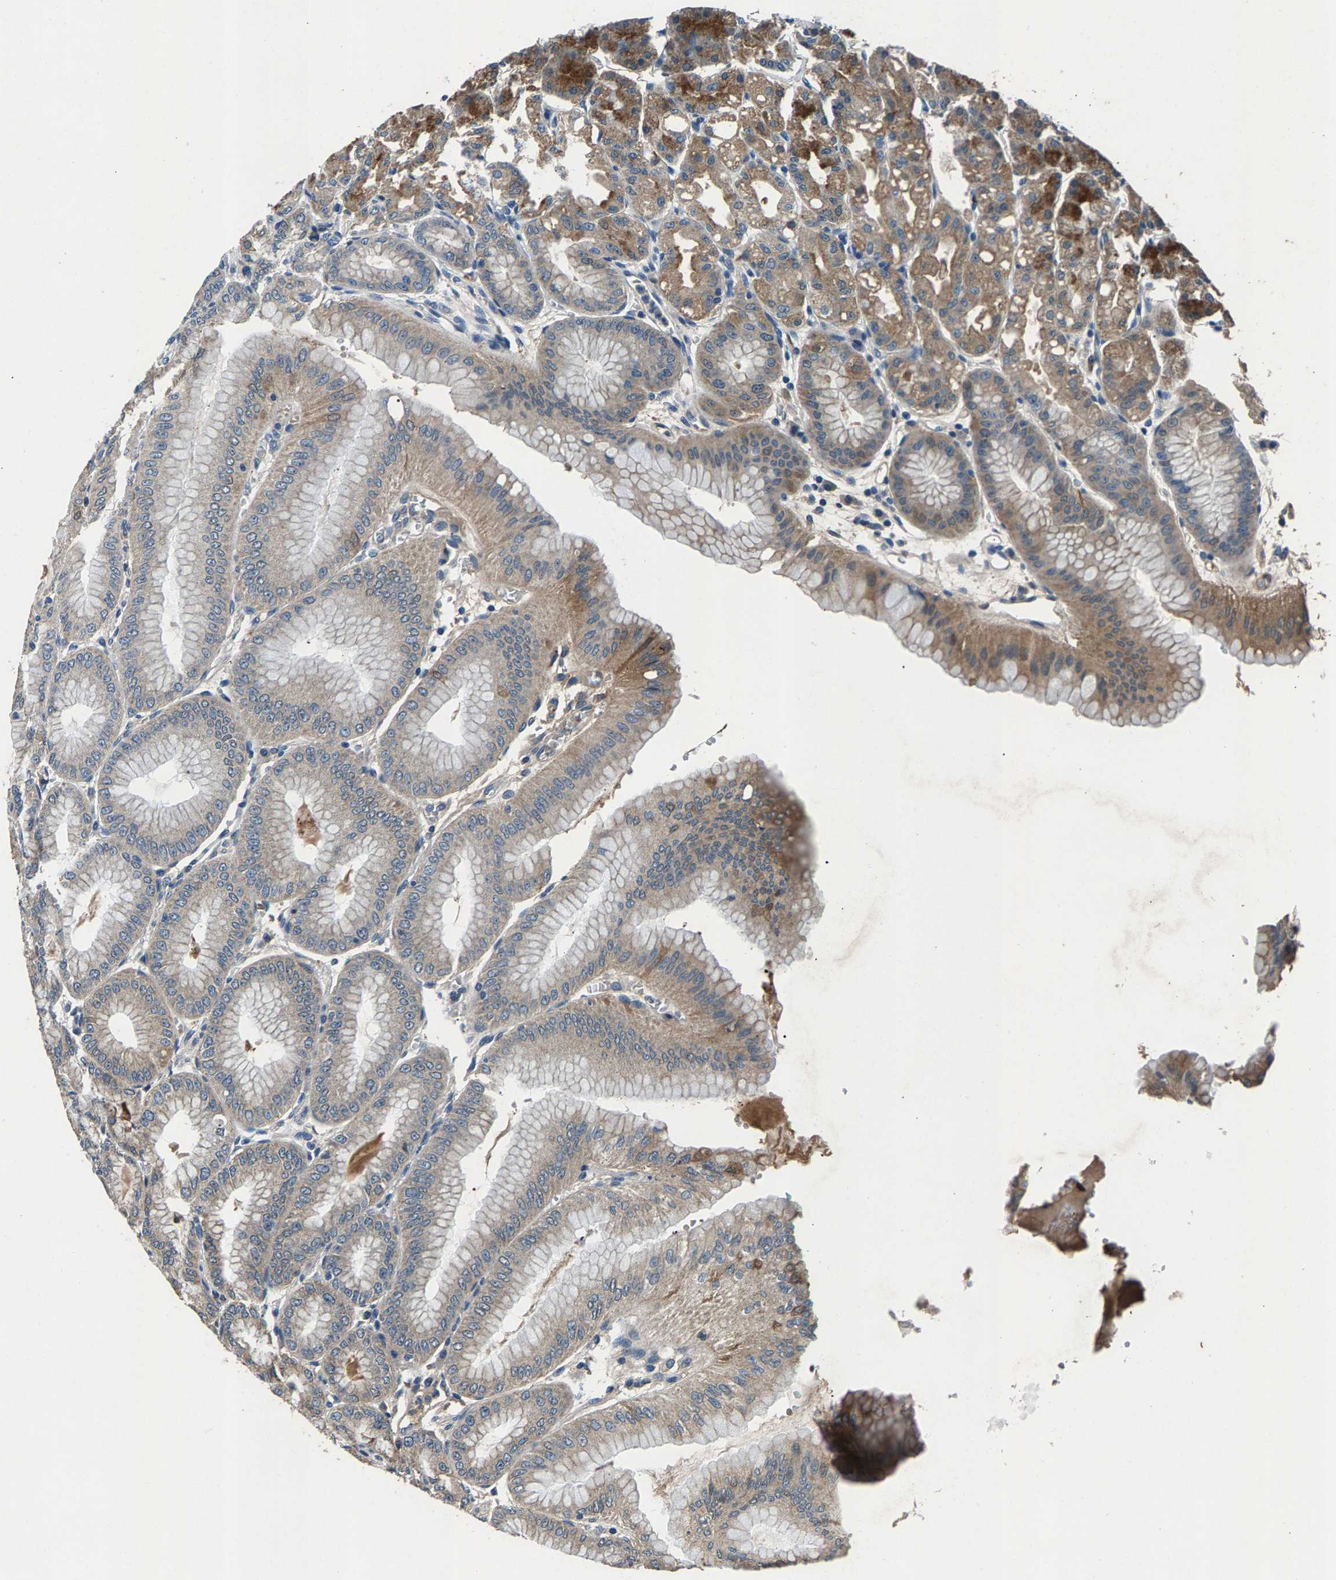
{"staining": {"intensity": "moderate", "quantity": "25%-75%", "location": "cytoplasmic/membranous"}, "tissue": "stomach", "cell_type": "Glandular cells", "image_type": "normal", "snomed": [{"axis": "morphology", "description": "Normal tissue, NOS"}, {"axis": "topography", "description": "Stomach, lower"}], "caption": "Immunohistochemistry (IHC) image of normal stomach: human stomach stained using immunohistochemistry shows medium levels of moderate protein expression localized specifically in the cytoplasmic/membranous of glandular cells, appearing as a cytoplasmic/membranous brown color.", "gene": "PRXL2C", "patient": {"sex": "male", "age": 71}}